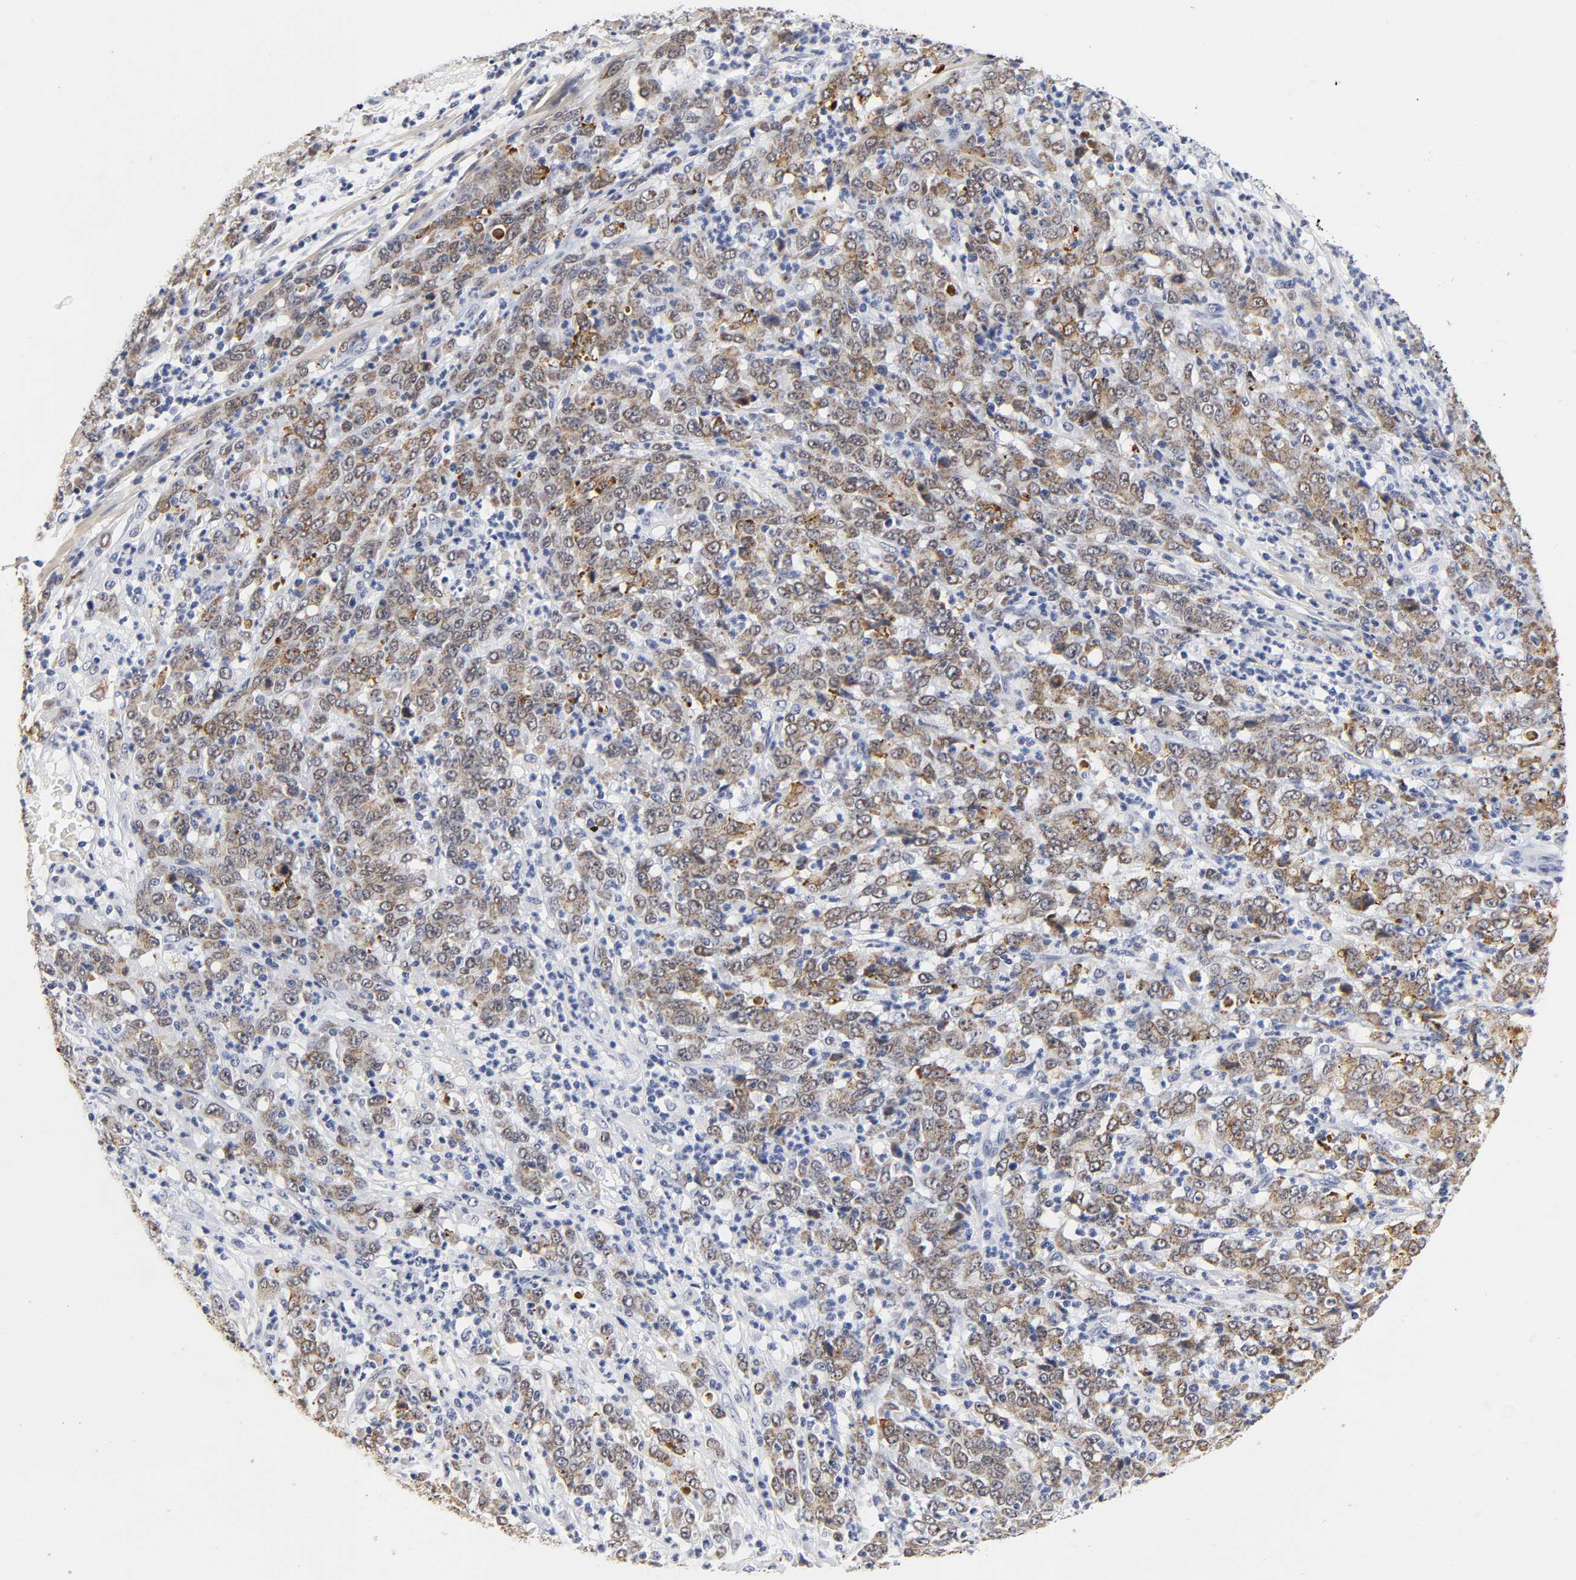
{"staining": {"intensity": "strong", "quantity": ">75%", "location": "cytoplasmic/membranous"}, "tissue": "stomach cancer", "cell_type": "Tumor cells", "image_type": "cancer", "snomed": [{"axis": "morphology", "description": "Adenocarcinoma, NOS"}, {"axis": "topography", "description": "Stomach, lower"}], "caption": "The histopathology image shows immunohistochemical staining of stomach cancer. There is strong cytoplasmic/membranous expression is present in about >75% of tumor cells.", "gene": "GRHL2", "patient": {"sex": "female", "age": 71}}